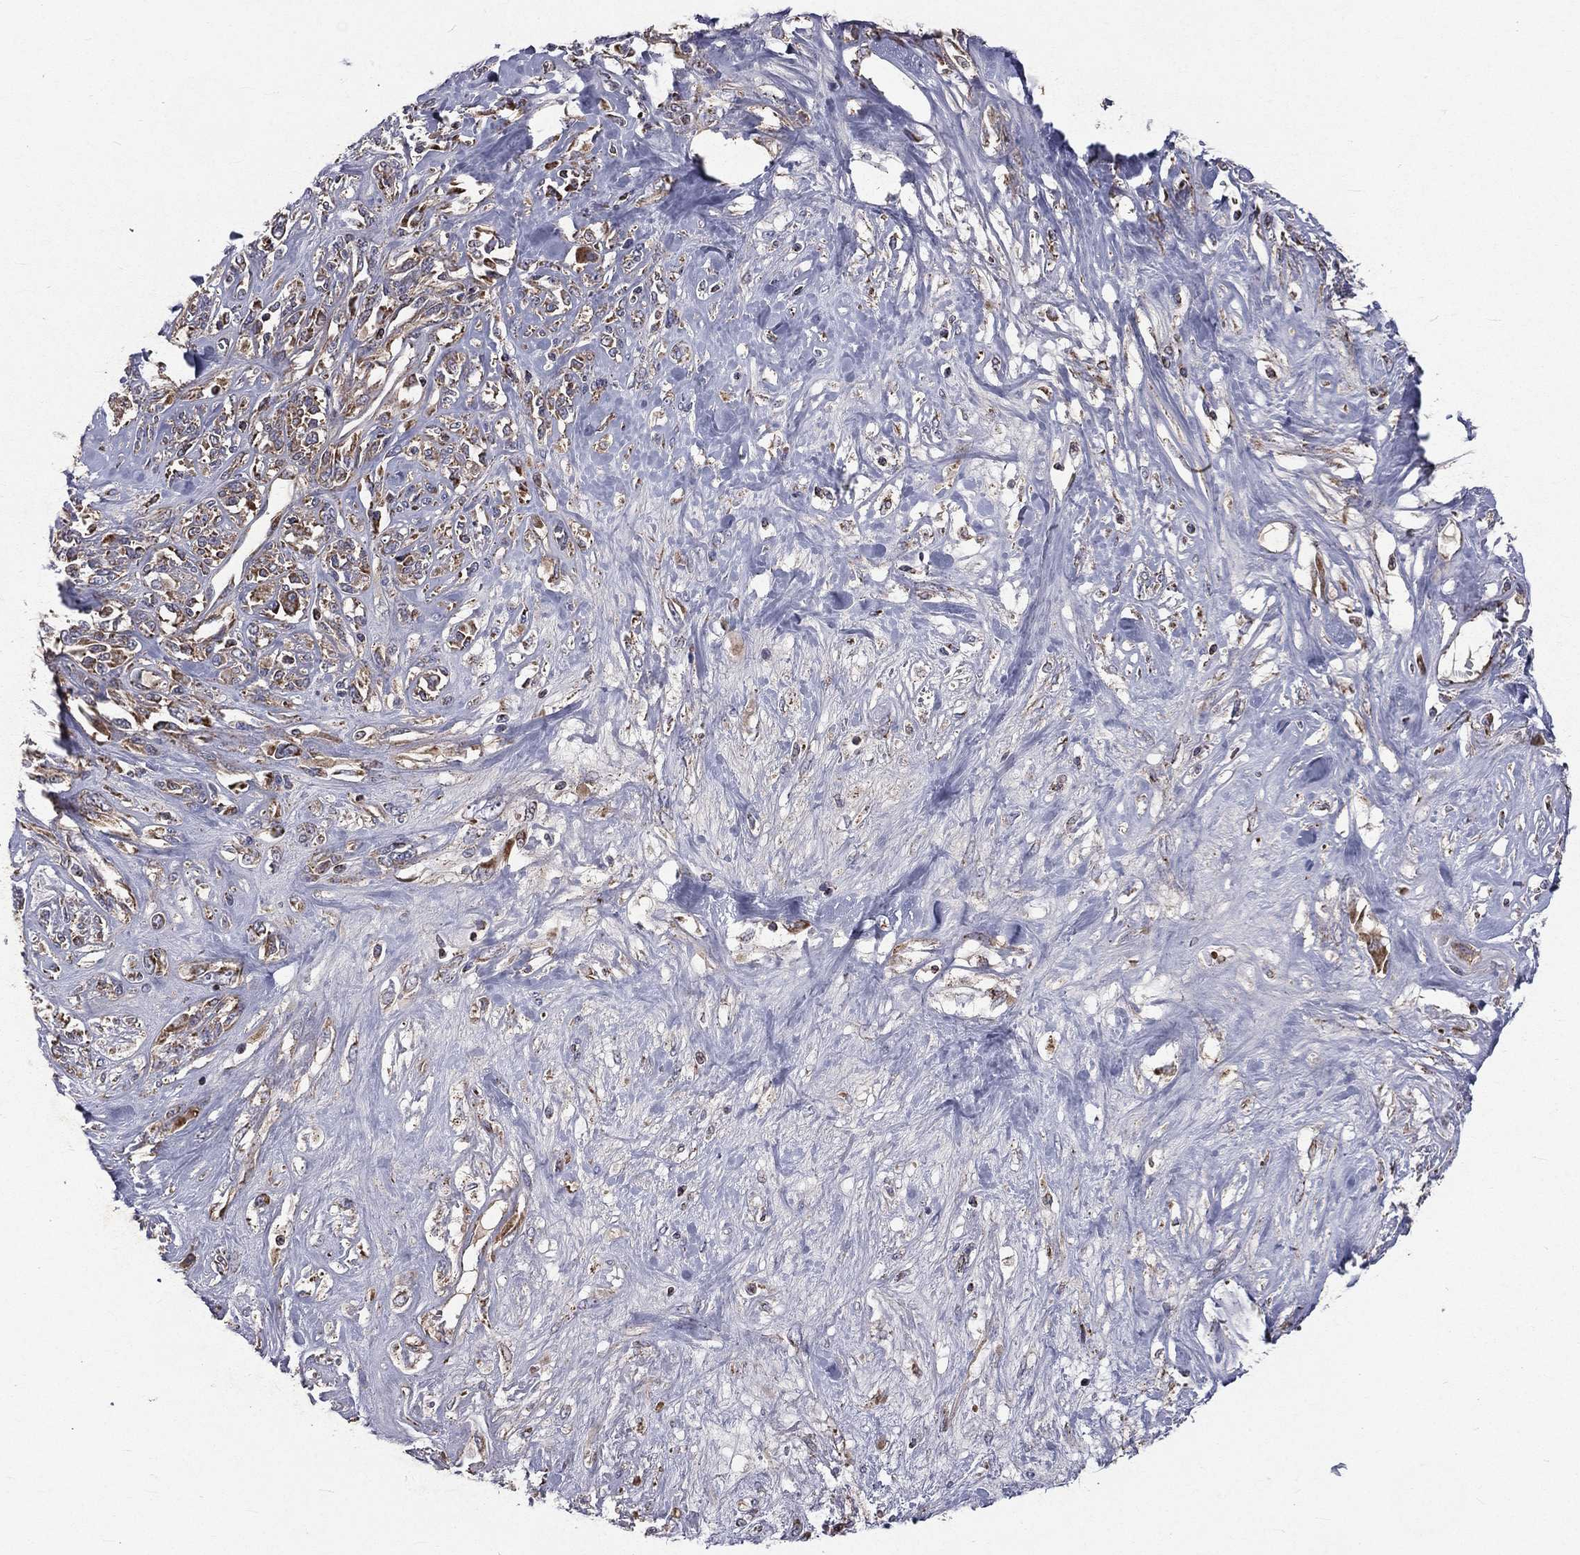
{"staining": {"intensity": "weak", "quantity": "<25%", "location": "cytoplasmic/membranous"}, "tissue": "melanoma", "cell_type": "Tumor cells", "image_type": "cancer", "snomed": [{"axis": "morphology", "description": "Malignant melanoma, NOS"}, {"axis": "topography", "description": "Skin"}], "caption": "Tumor cells show no significant protein positivity in malignant melanoma.", "gene": "GPD1", "patient": {"sex": "female", "age": 91}}